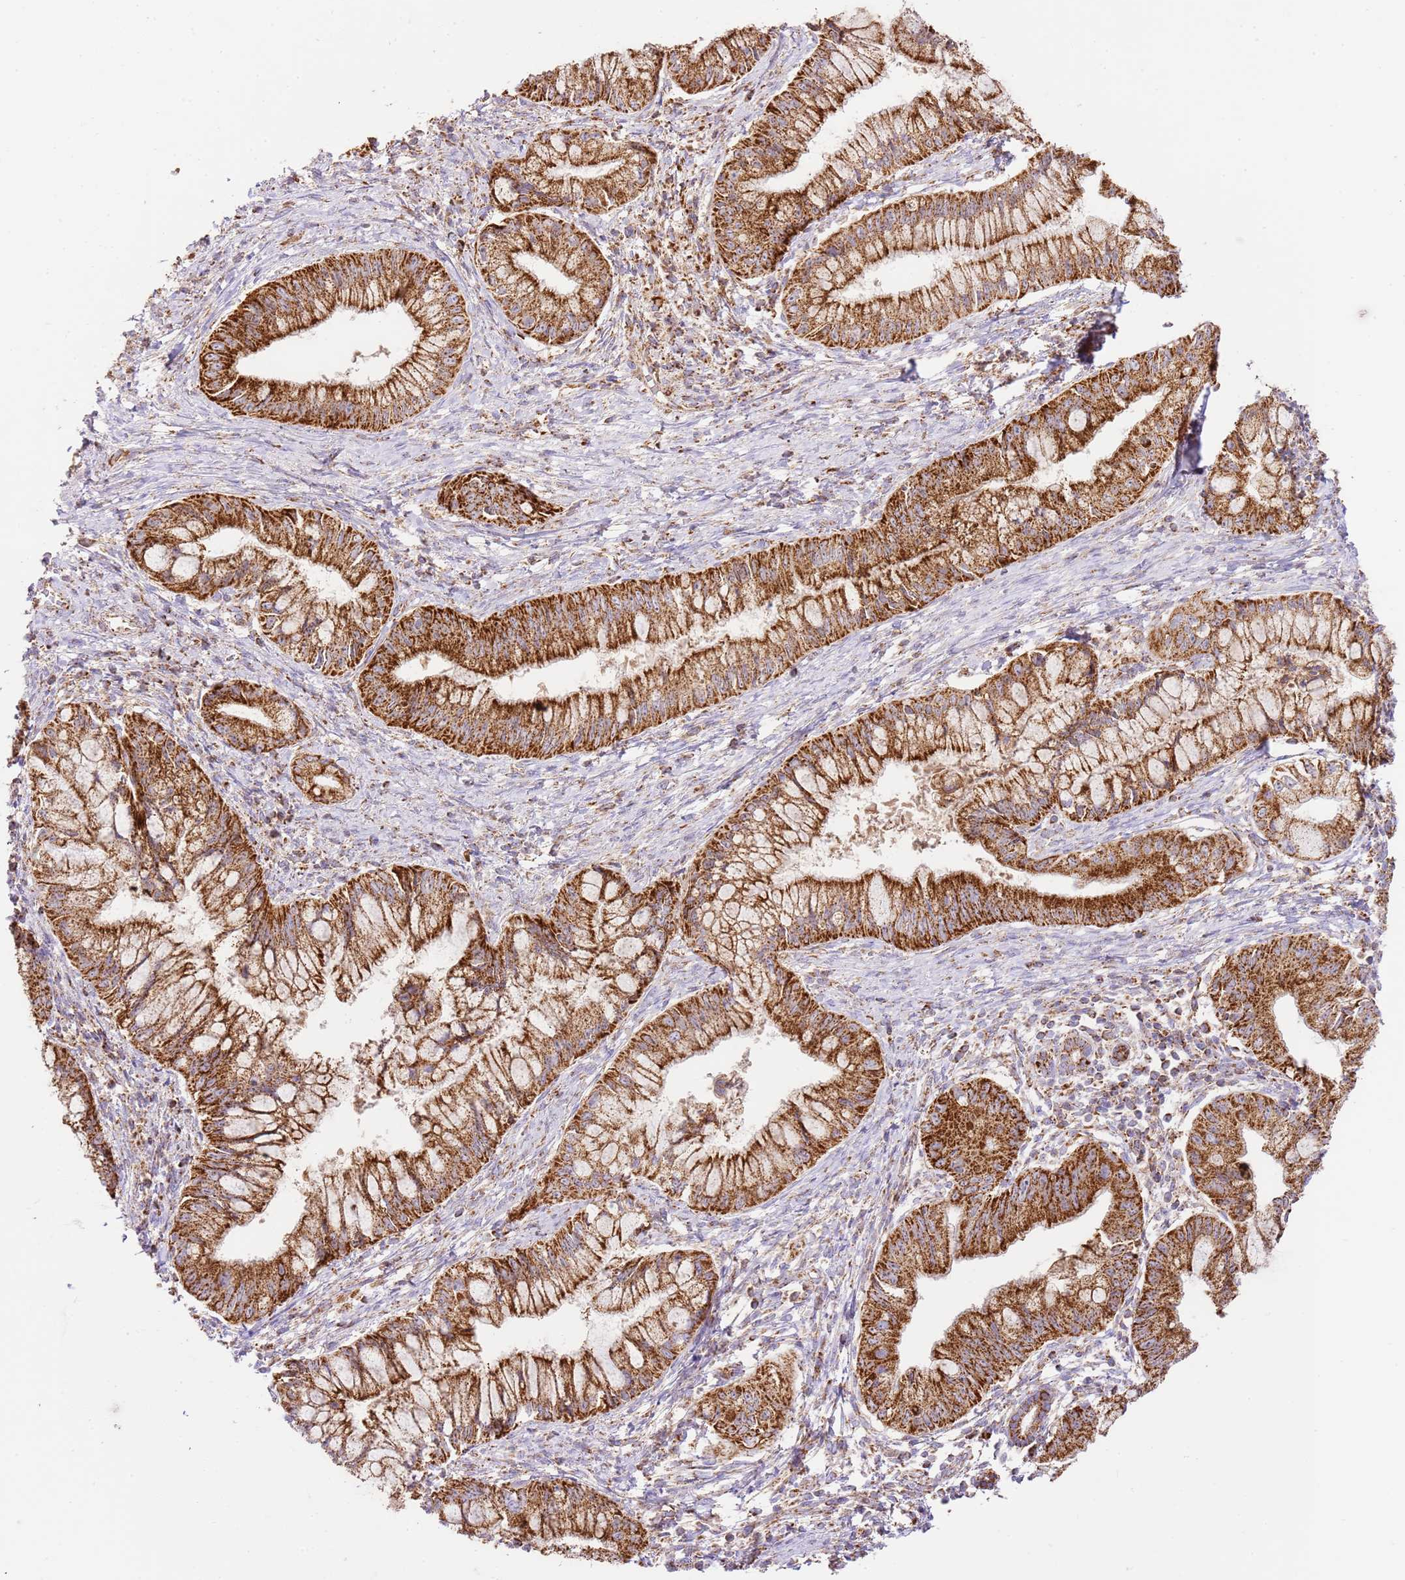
{"staining": {"intensity": "strong", "quantity": ">75%", "location": "cytoplasmic/membranous"}, "tissue": "pancreatic cancer", "cell_type": "Tumor cells", "image_type": "cancer", "snomed": [{"axis": "morphology", "description": "Adenocarcinoma, NOS"}, {"axis": "topography", "description": "Pancreas"}], "caption": "Approximately >75% of tumor cells in human adenocarcinoma (pancreatic) exhibit strong cytoplasmic/membranous protein staining as visualized by brown immunohistochemical staining.", "gene": "ZBTB39", "patient": {"sex": "male", "age": 48}}